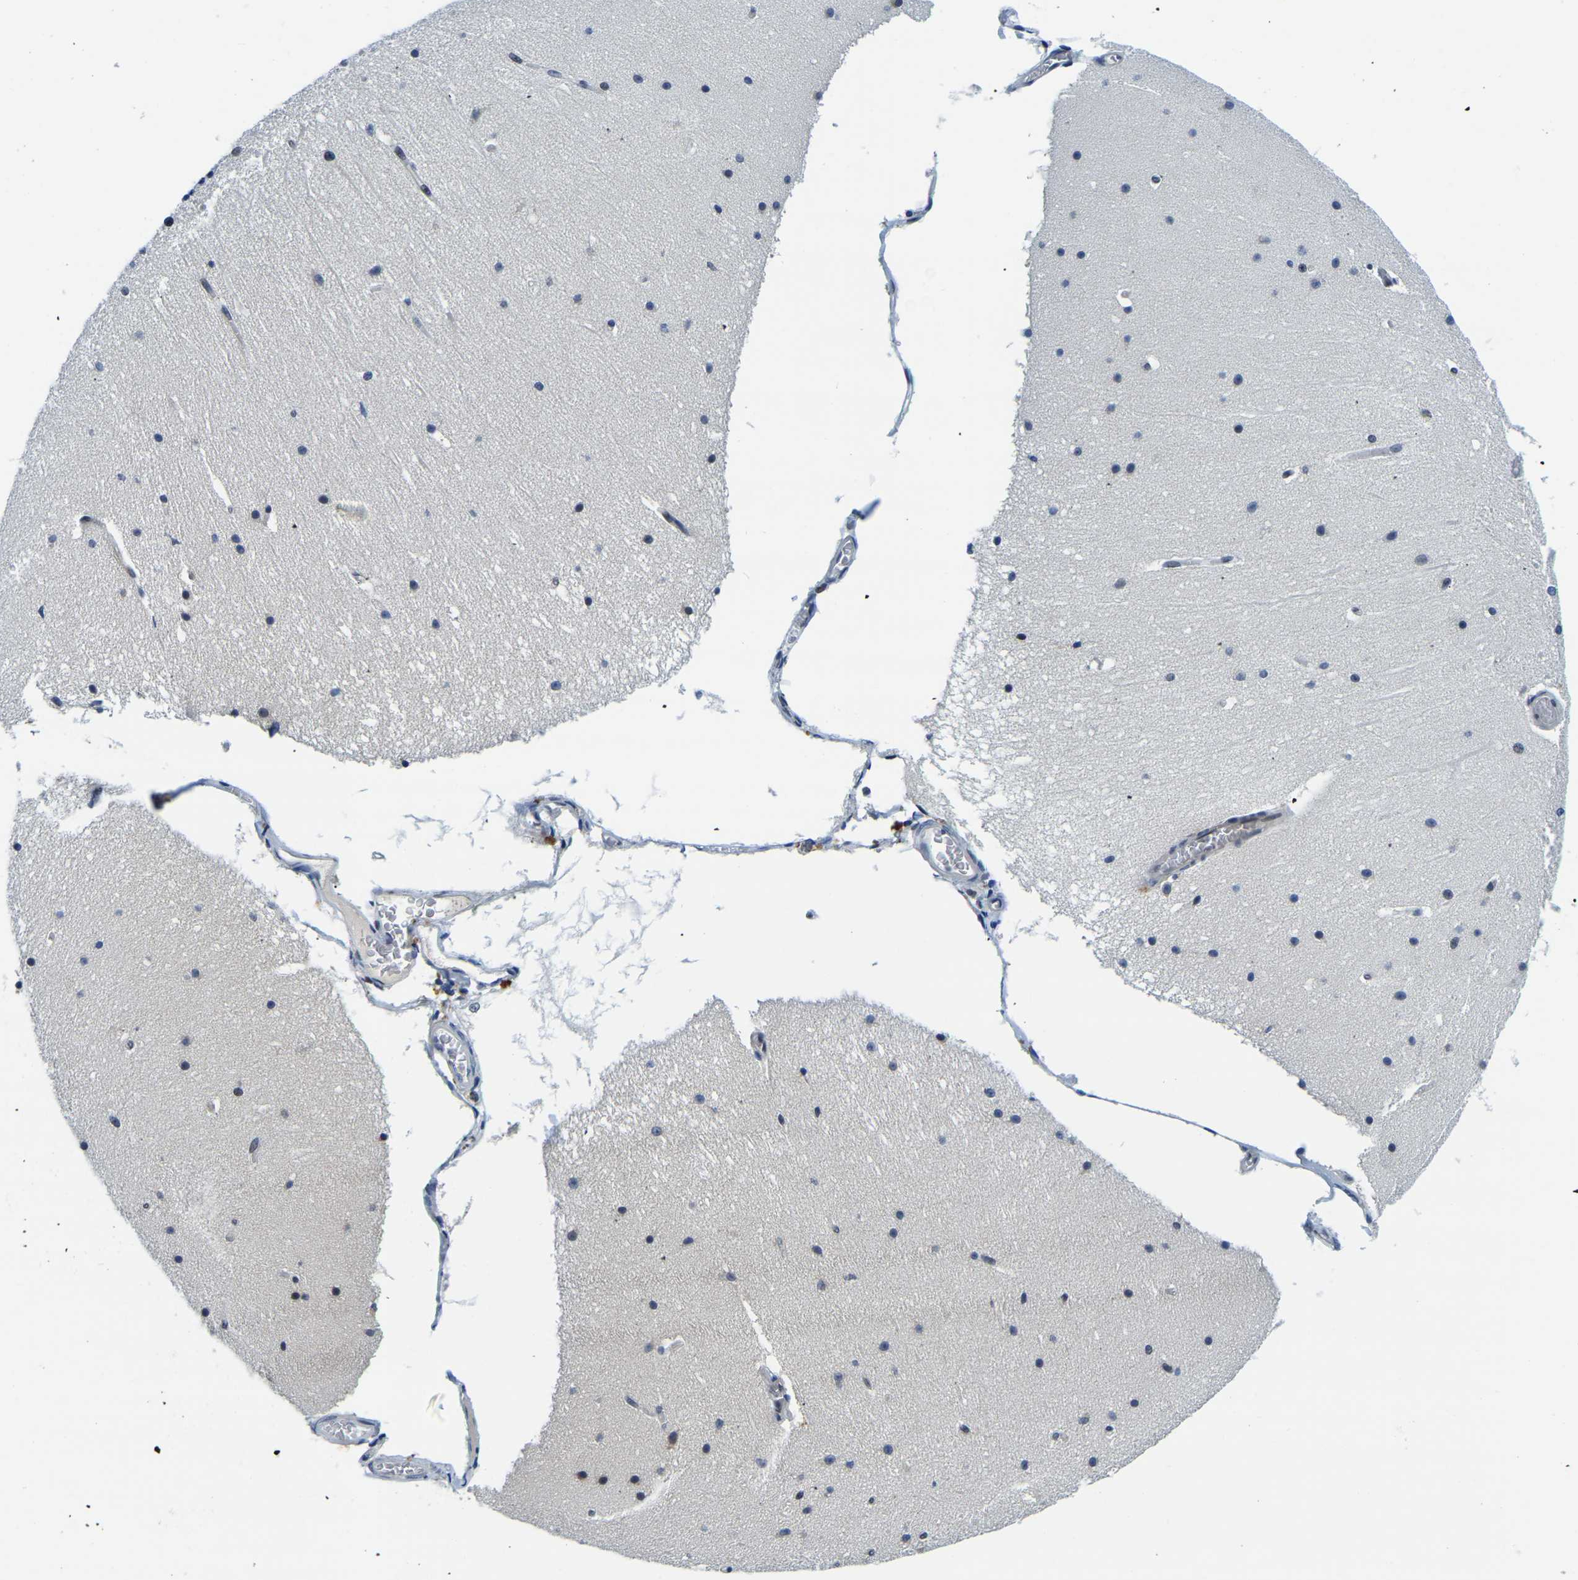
{"staining": {"intensity": "negative", "quantity": "none", "location": "none"}, "tissue": "cerebellum", "cell_type": "Cells in granular layer", "image_type": "normal", "snomed": [{"axis": "morphology", "description": "Normal tissue, NOS"}, {"axis": "topography", "description": "Cerebellum"}], "caption": "Cerebellum was stained to show a protein in brown. There is no significant expression in cells in granular layer. (Brightfield microscopy of DAB (3,3'-diaminobenzidine) immunohistochemistry (IHC) at high magnification).", "gene": "POLDIP3", "patient": {"sex": "female", "age": 19}}